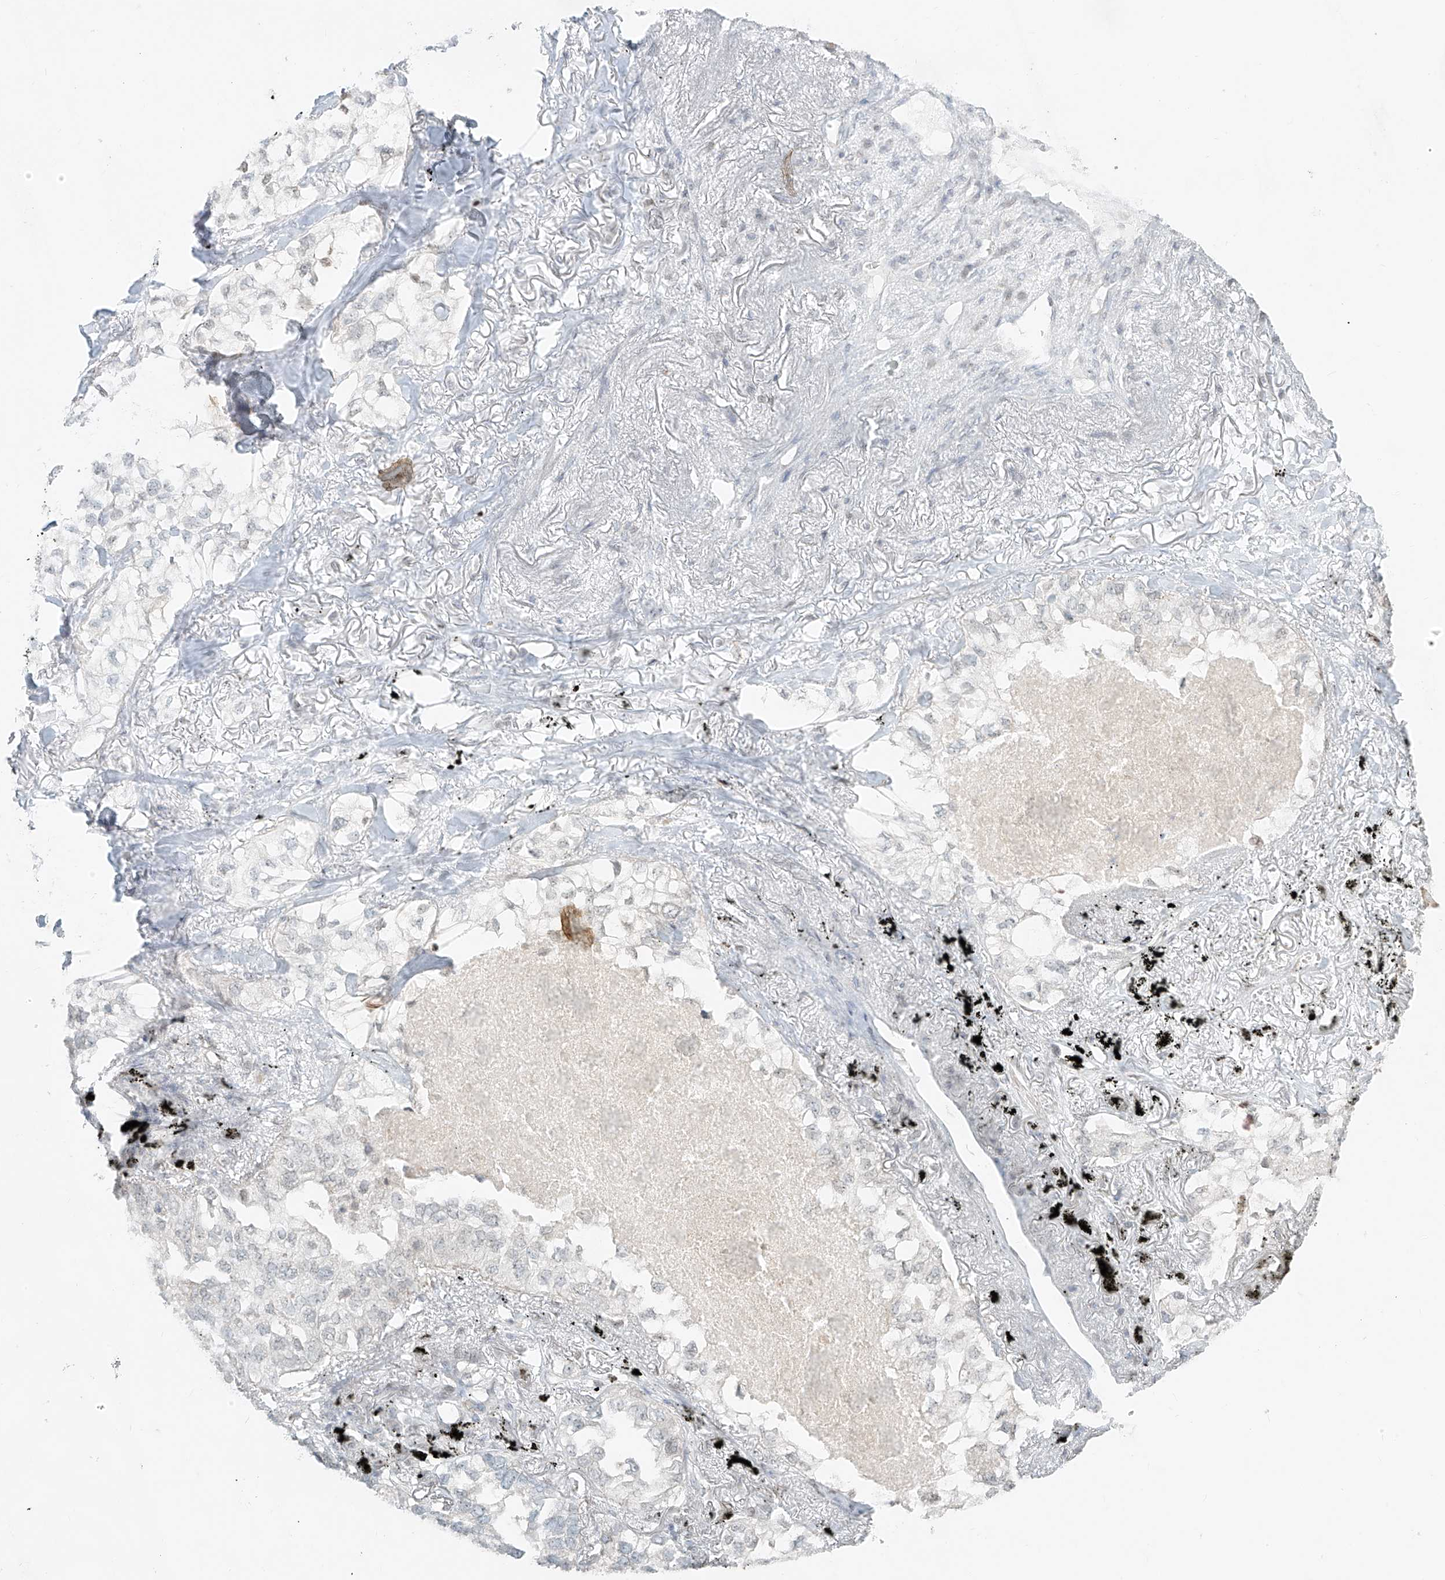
{"staining": {"intensity": "negative", "quantity": "none", "location": "none"}, "tissue": "lung cancer", "cell_type": "Tumor cells", "image_type": "cancer", "snomed": [{"axis": "morphology", "description": "Adenocarcinoma, NOS"}, {"axis": "topography", "description": "Lung"}], "caption": "The photomicrograph exhibits no staining of tumor cells in lung adenocarcinoma.", "gene": "OSBPL7", "patient": {"sex": "male", "age": 65}}